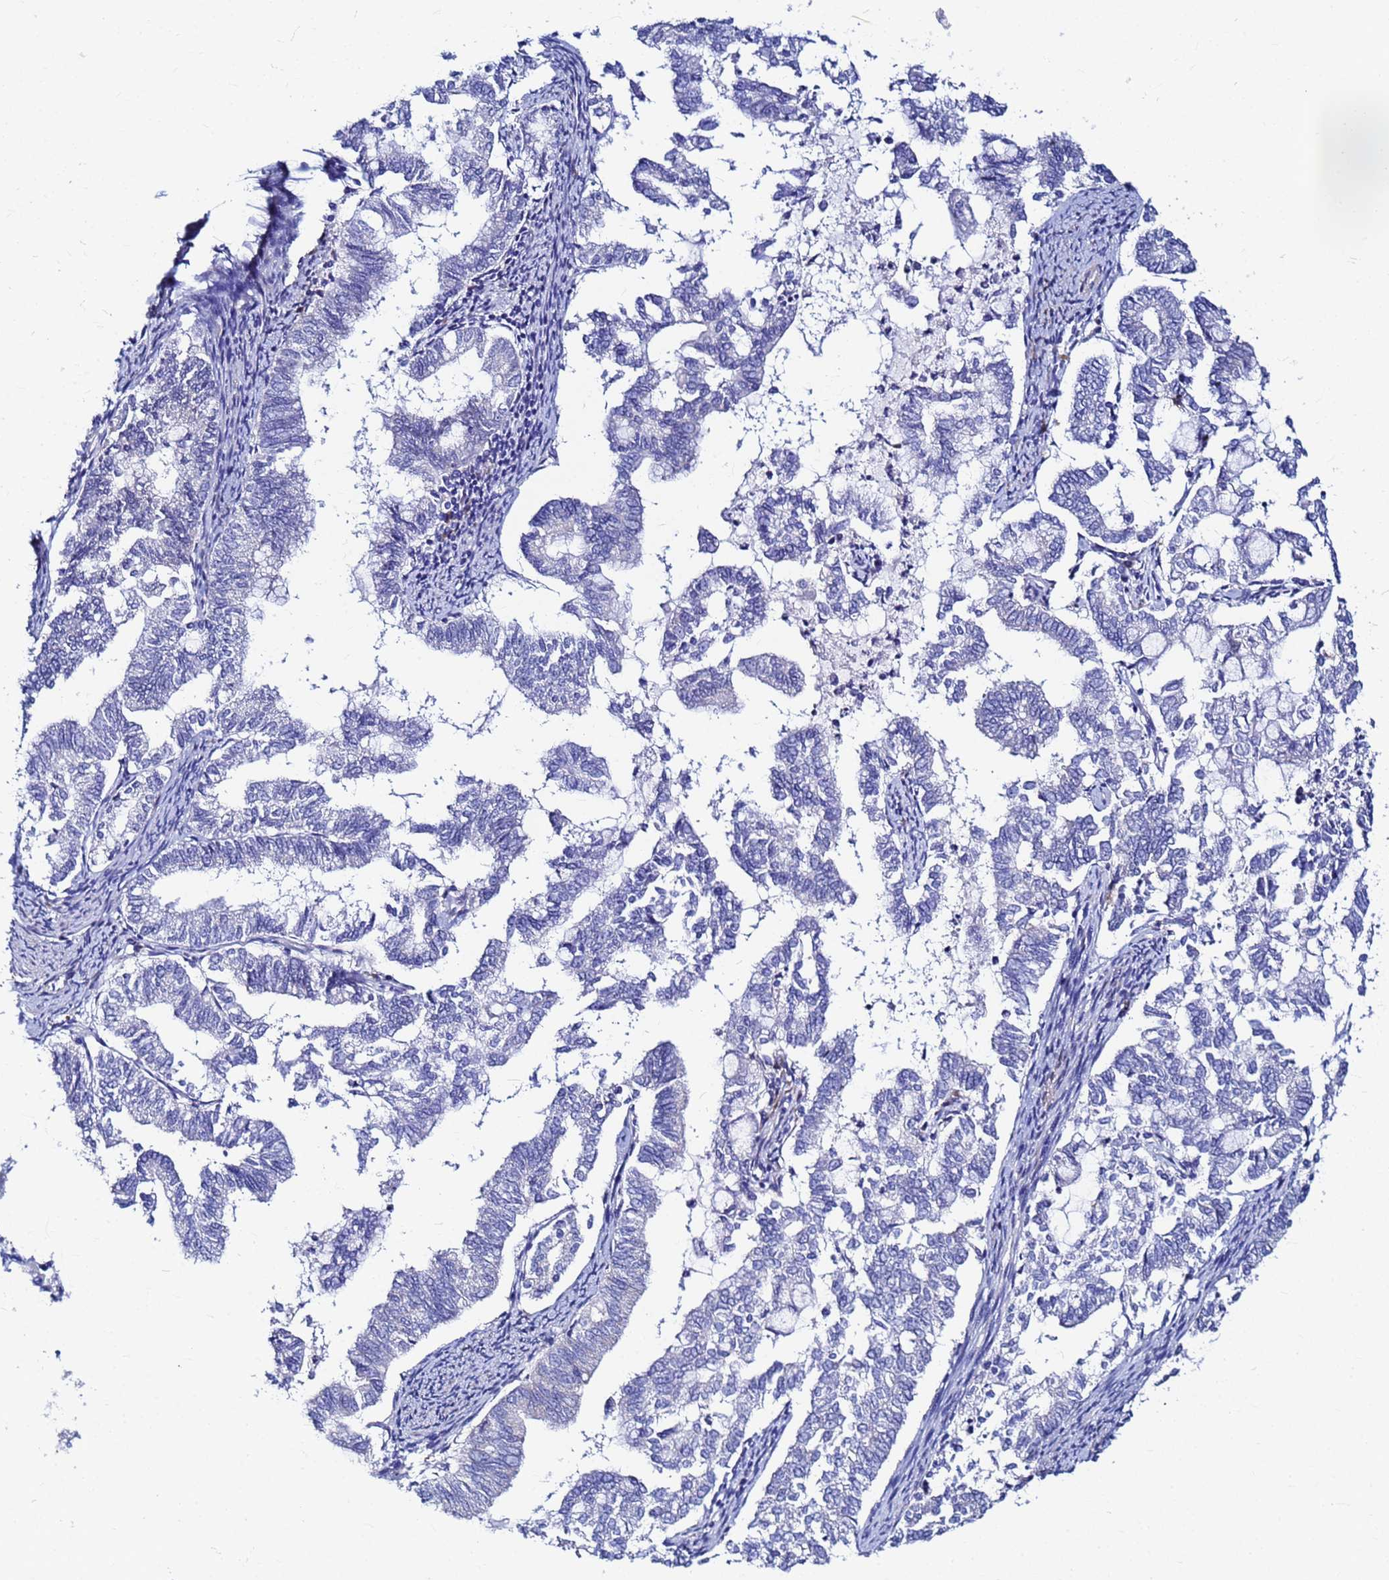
{"staining": {"intensity": "negative", "quantity": "none", "location": "none"}, "tissue": "endometrial cancer", "cell_type": "Tumor cells", "image_type": "cancer", "snomed": [{"axis": "morphology", "description": "Adenocarcinoma, NOS"}, {"axis": "topography", "description": "Endometrium"}], "caption": "Tumor cells show no significant protein expression in endometrial adenocarcinoma.", "gene": "JRKL", "patient": {"sex": "female", "age": 79}}